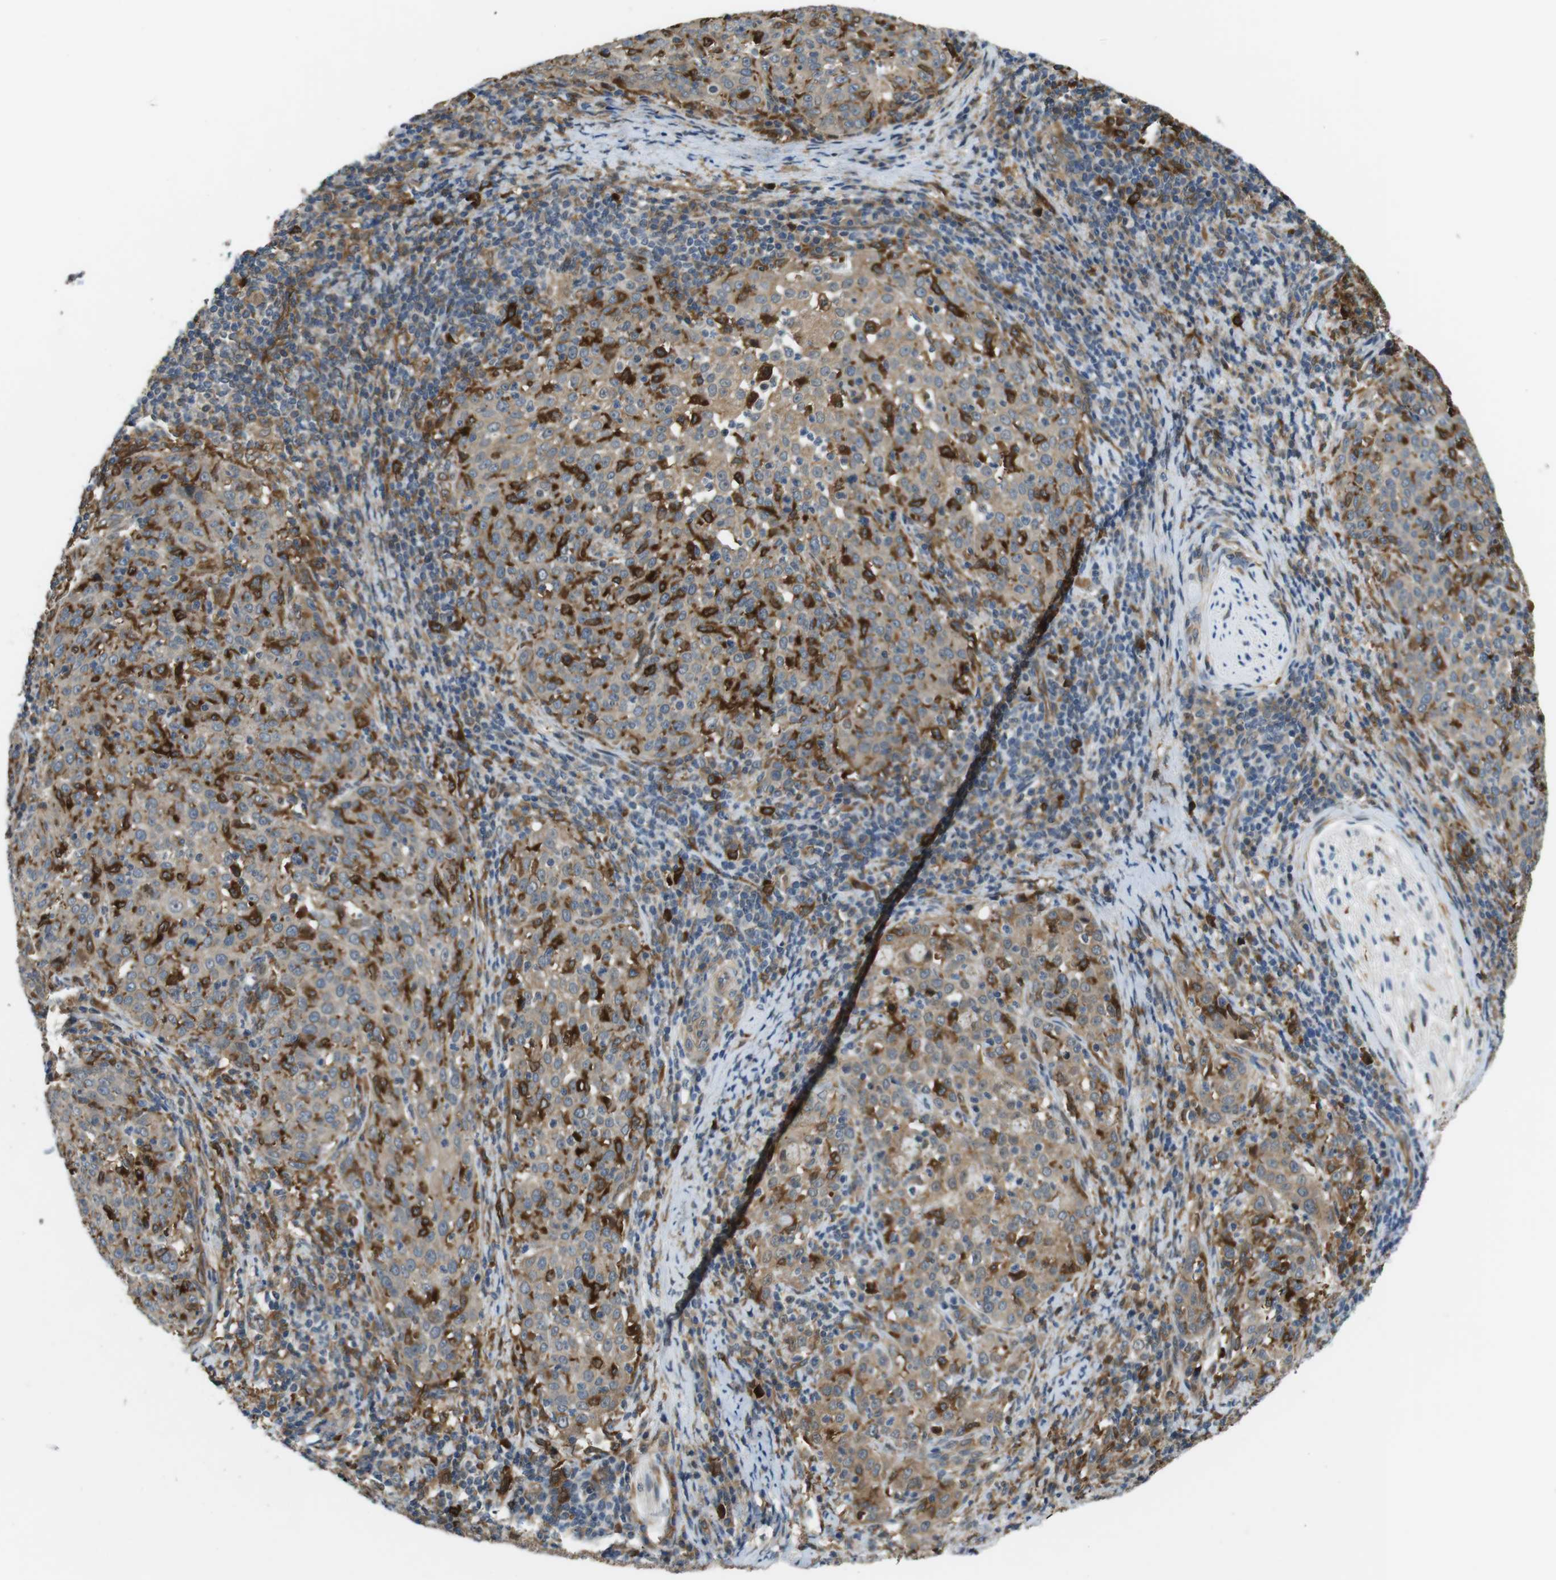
{"staining": {"intensity": "strong", "quantity": "25%-75%", "location": "cytoplasmic/membranous"}, "tissue": "cervical cancer", "cell_type": "Tumor cells", "image_type": "cancer", "snomed": [{"axis": "morphology", "description": "Squamous cell carcinoma, NOS"}, {"axis": "topography", "description": "Cervix"}], "caption": "Immunohistochemistry histopathology image of neoplastic tissue: human cervical cancer (squamous cell carcinoma) stained using immunohistochemistry shows high levels of strong protein expression localized specifically in the cytoplasmic/membranous of tumor cells, appearing as a cytoplasmic/membranous brown color.", "gene": "PALD1", "patient": {"sex": "female", "age": 51}}